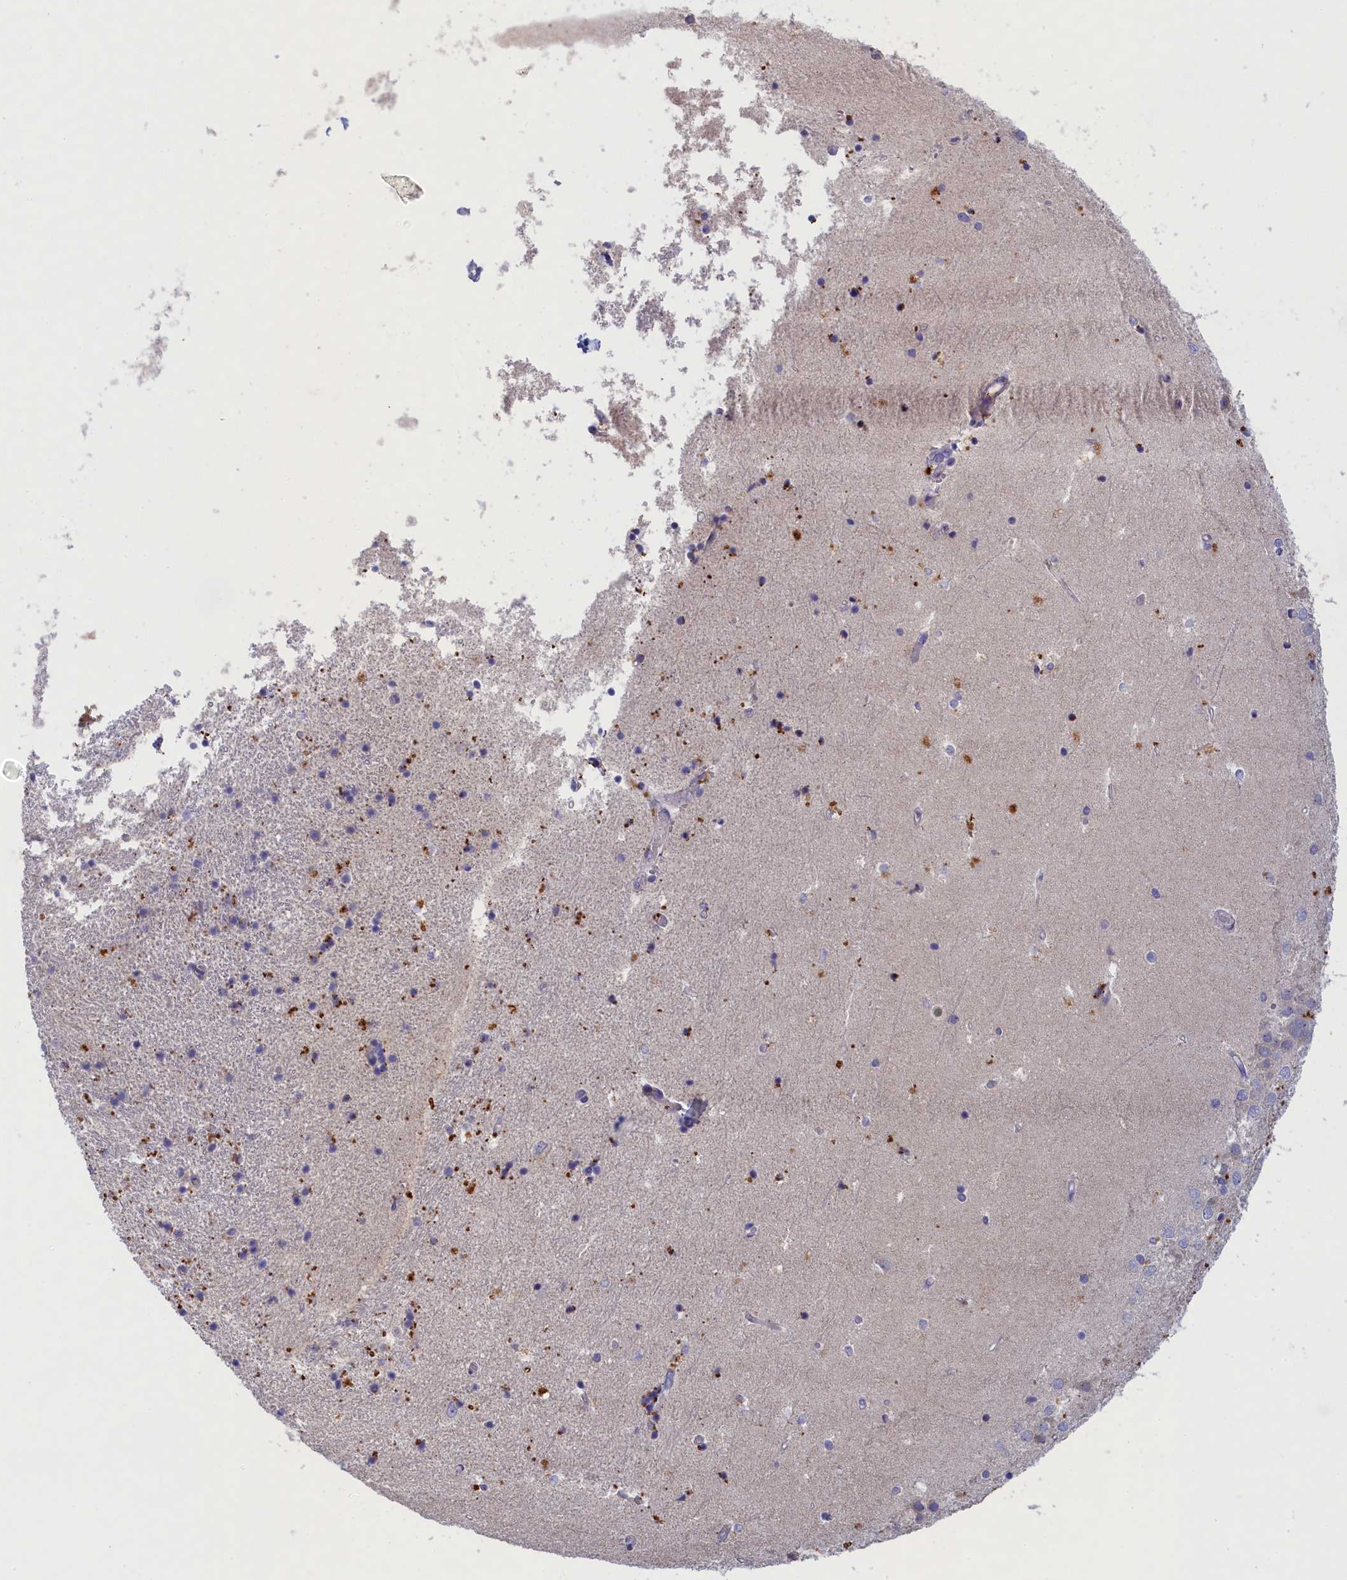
{"staining": {"intensity": "negative", "quantity": "none", "location": "none"}, "tissue": "hippocampus", "cell_type": "Glial cells", "image_type": "normal", "snomed": [{"axis": "morphology", "description": "Normal tissue, NOS"}, {"axis": "topography", "description": "Hippocampus"}], "caption": "Immunohistochemical staining of normal human hippocampus shows no significant expression in glial cells. (Stains: DAB (3,3'-diaminobenzidine) IHC with hematoxylin counter stain, Microscopy: brightfield microscopy at high magnification).", "gene": "WDR6", "patient": {"sex": "female", "age": 52}}